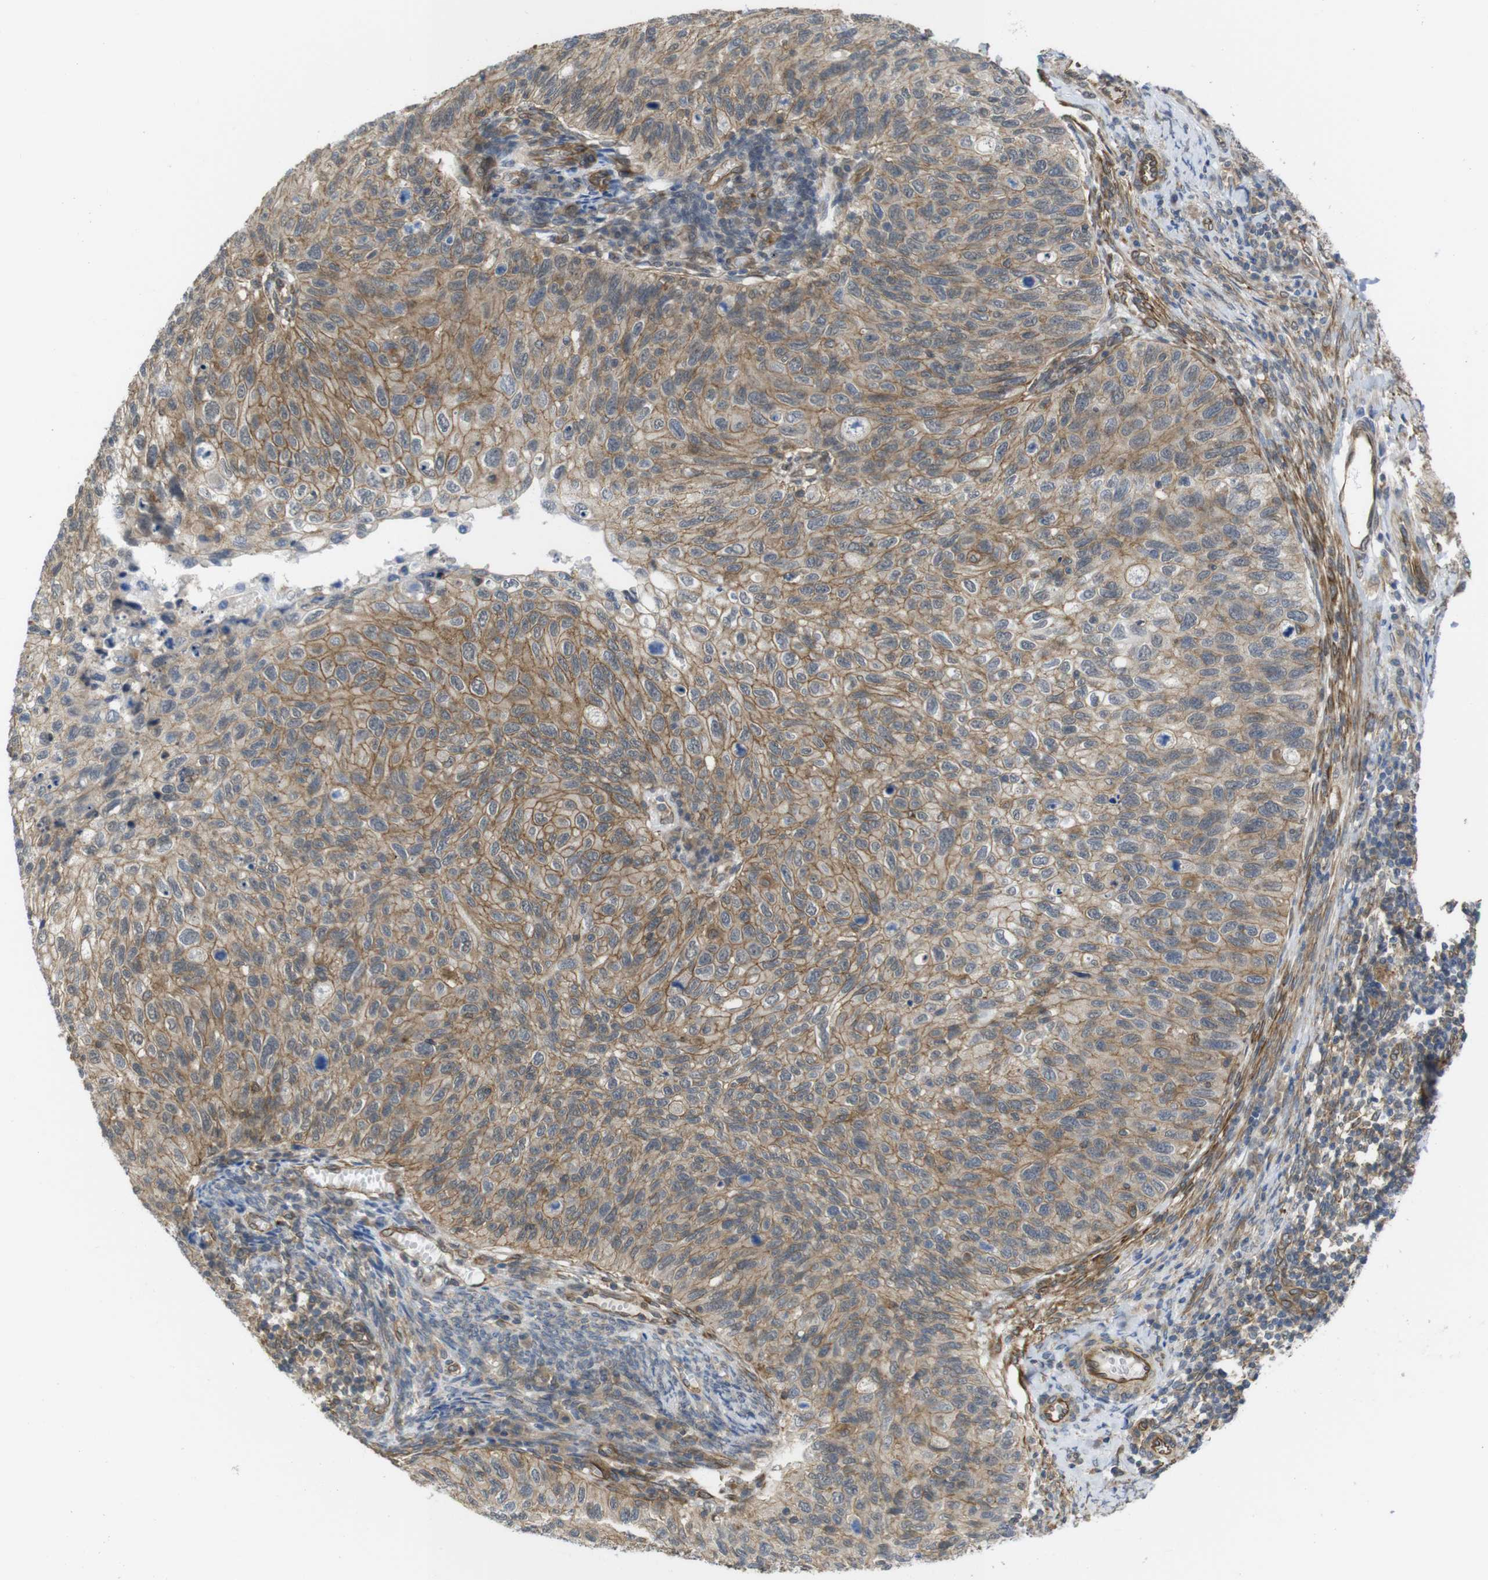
{"staining": {"intensity": "moderate", "quantity": ">75%", "location": "cytoplasmic/membranous"}, "tissue": "cervical cancer", "cell_type": "Tumor cells", "image_type": "cancer", "snomed": [{"axis": "morphology", "description": "Squamous cell carcinoma, NOS"}, {"axis": "topography", "description": "Cervix"}], "caption": "Squamous cell carcinoma (cervical) was stained to show a protein in brown. There is medium levels of moderate cytoplasmic/membranous staining in approximately >75% of tumor cells.", "gene": "ZDHHC5", "patient": {"sex": "female", "age": 70}}